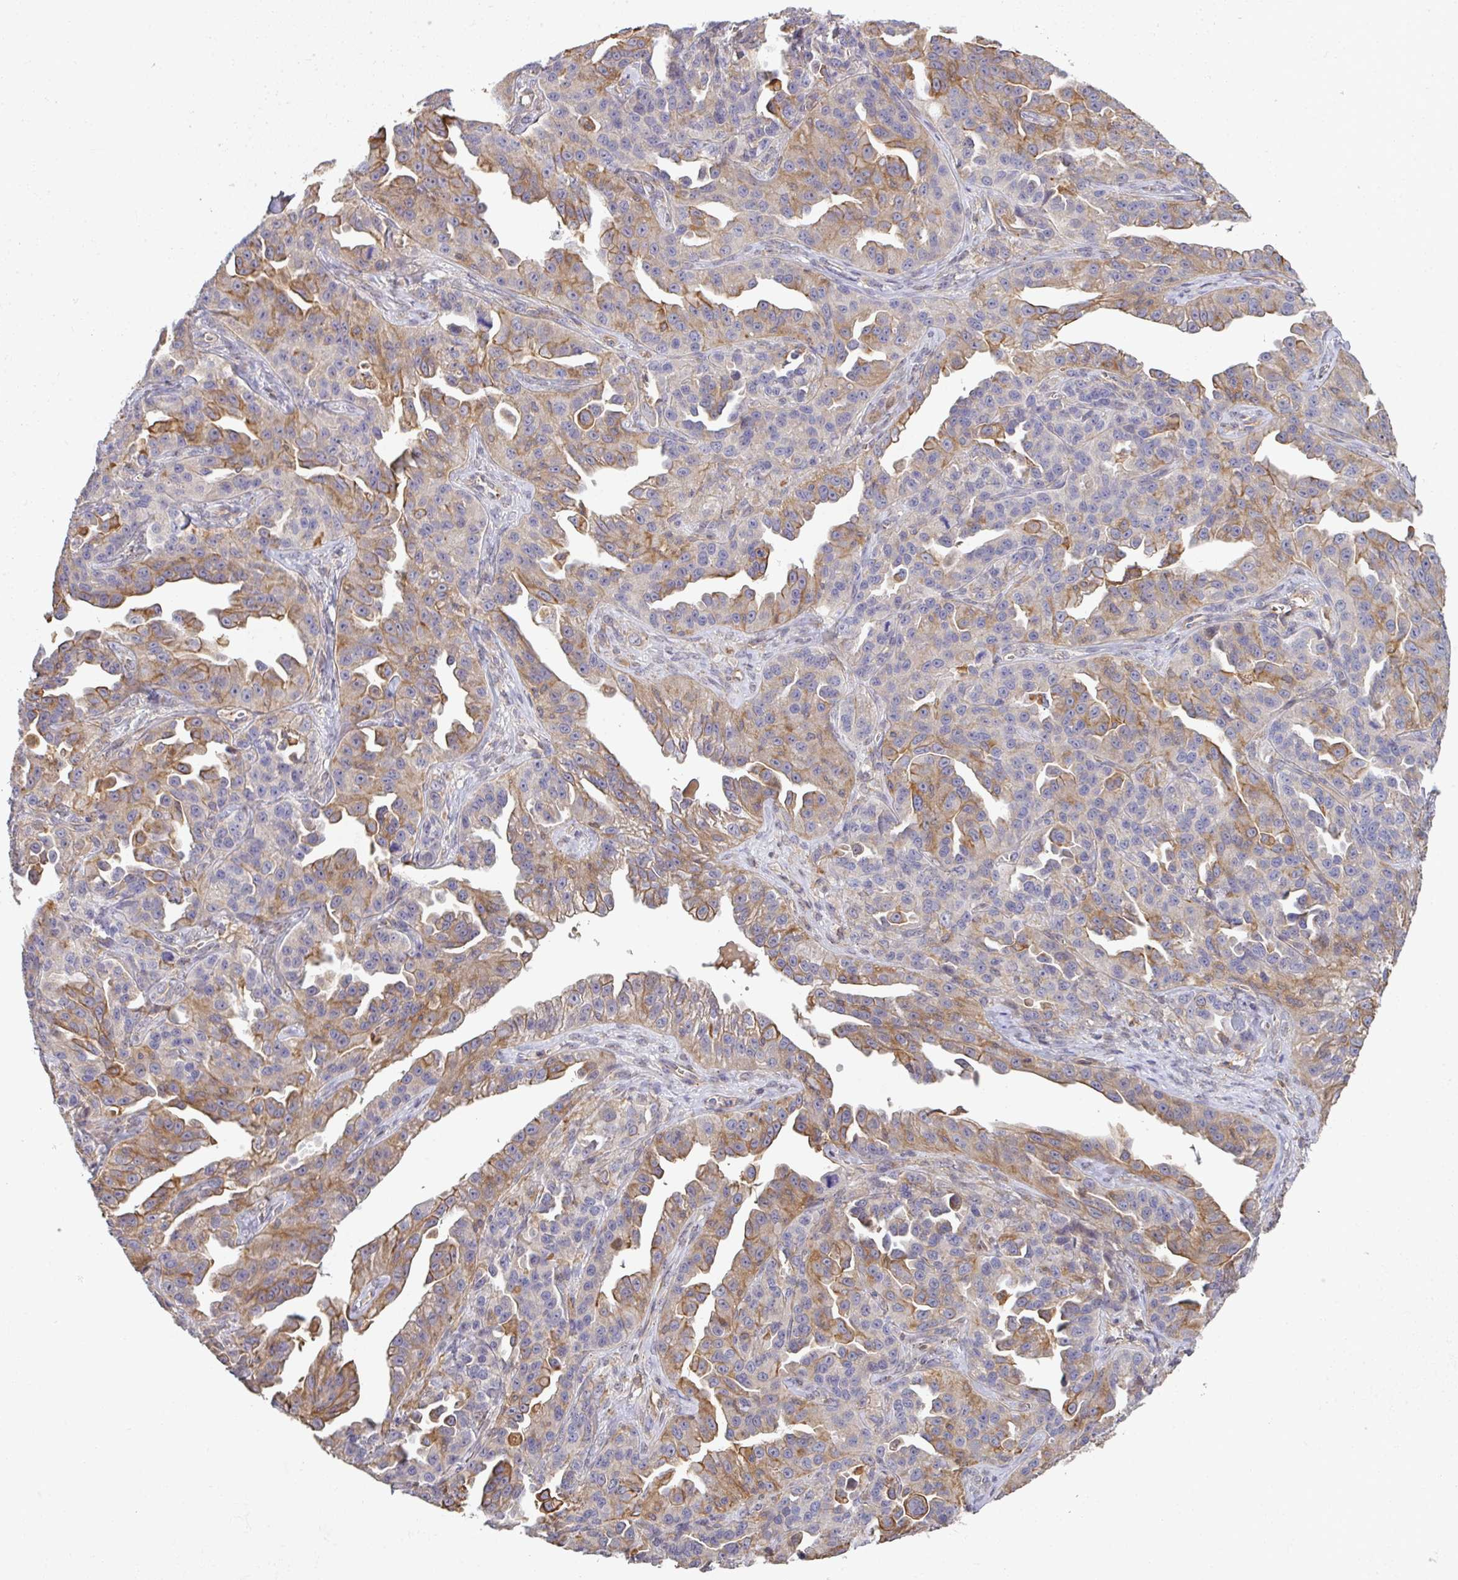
{"staining": {"intensity": "moderate", "quantity": "25%-75%", "location": "cytoplasmic/membranous"}, "tissue": "ovarian cancer", "cell_type": "Tumor cells", "image_type": "cancer", "snomed": [{"axis": "morphology", "description": "Cystadenocarcinoma, serous, NOS"}, {"axis": "topography", "description": "Ovary"}], "caption": "This micrograph demonstrates immunohistochemistry (IHC) staining of ovarian cancer, with medium moderate cytoplasmic/membranous staining in about 25%-75% of tumor cells.", "gene": "EEF1AKMT1", "patient": {"sex": "female", "age": 75}}